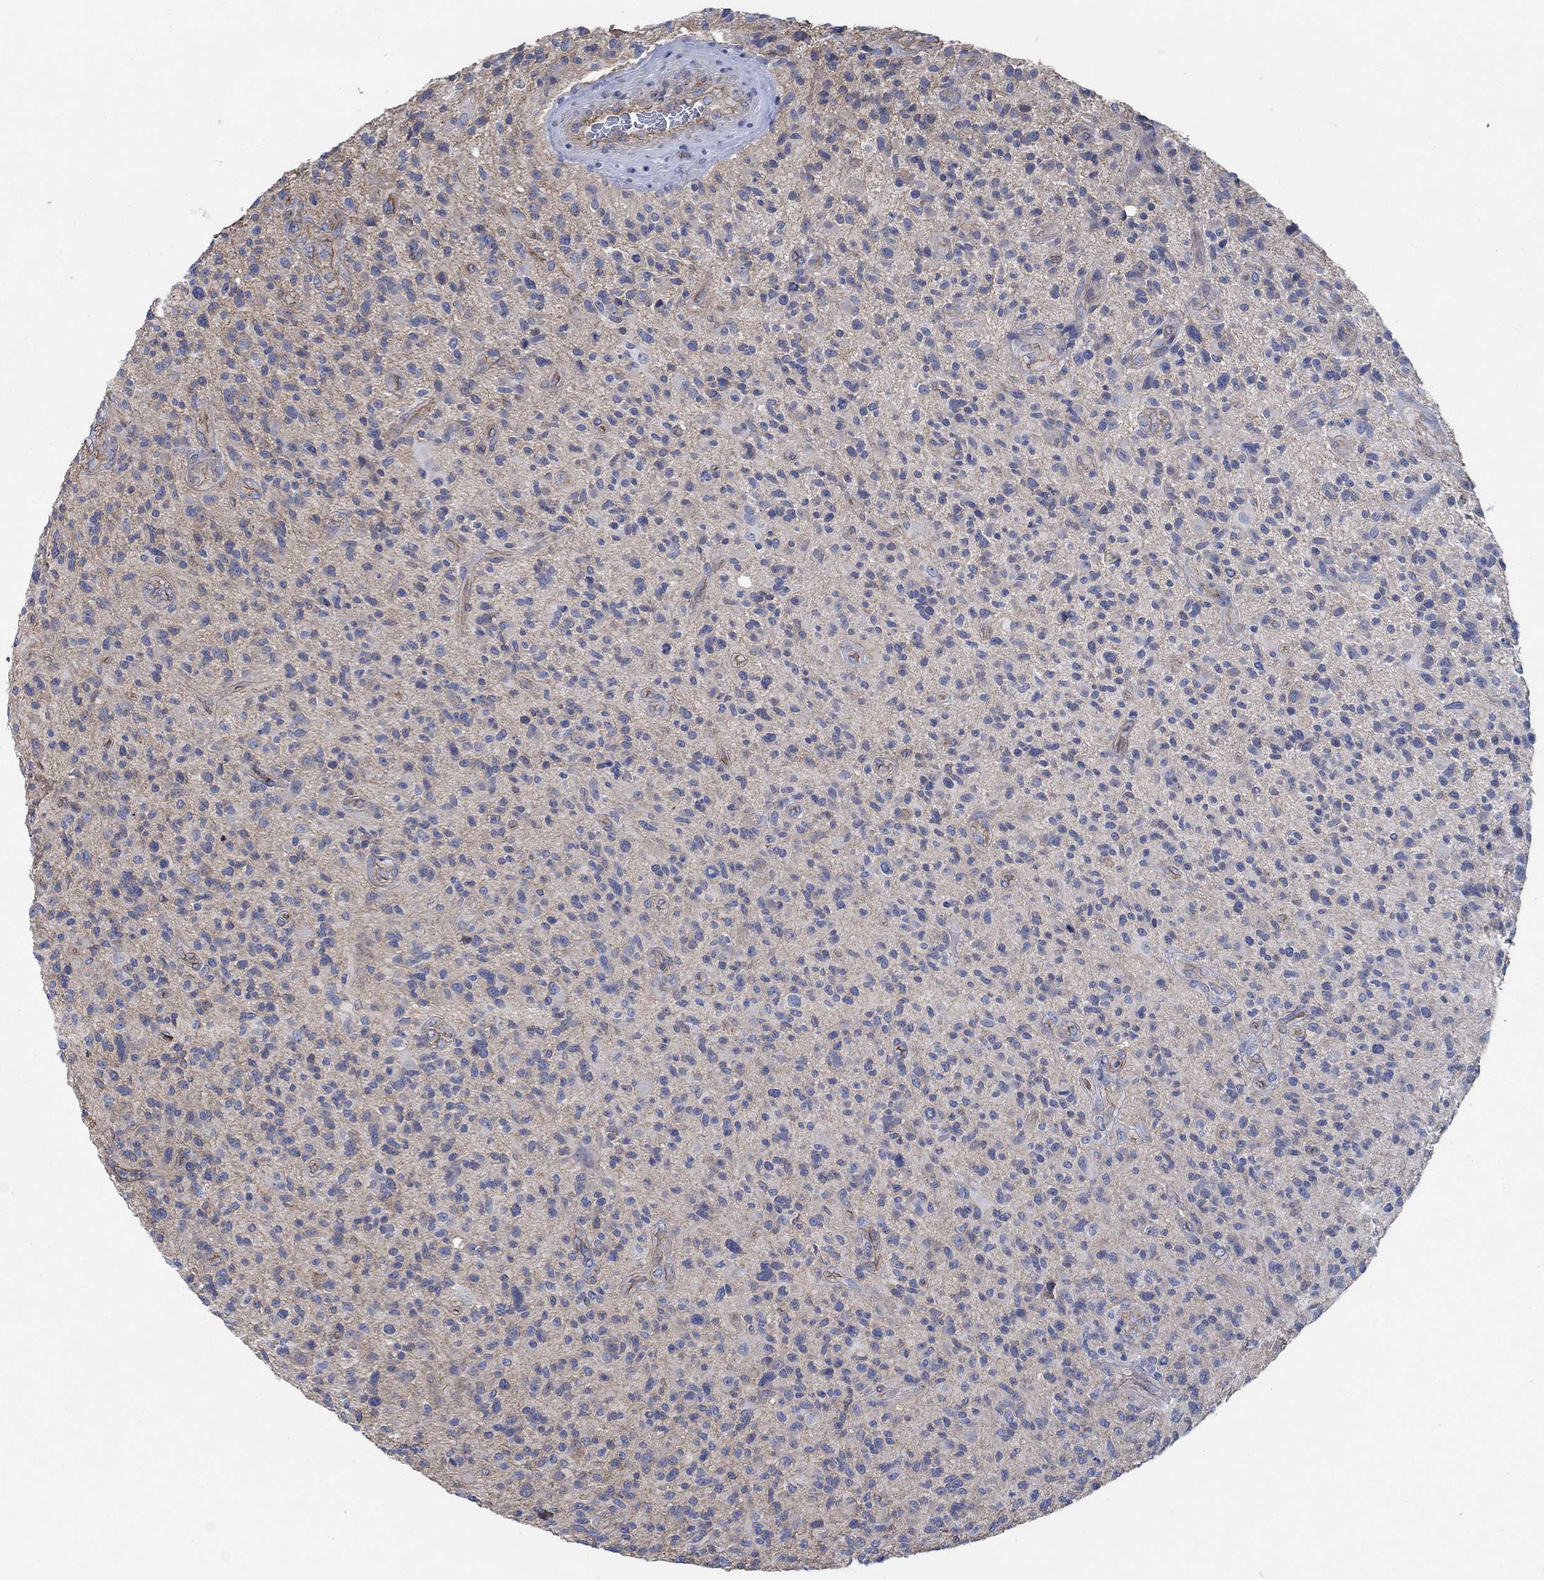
{"staining": {"intensity": "negative", "quantity": "none", "location": "none"}, "tissue": "glioma", "cell_type": "Tumor cells", "image_type": "cancer", "snomed": [{"axis": "morphology", "description": "Glioma, malignant, High grade"}, {"axis": "topography", "description": "Brain"}], "caption": "Immunohistochemical staining of human malignant glioma (high-grade) displays no significant expression in tumor cells.", "gene": "TMEM198", "patient": {"sex": "male", "age": 47}}